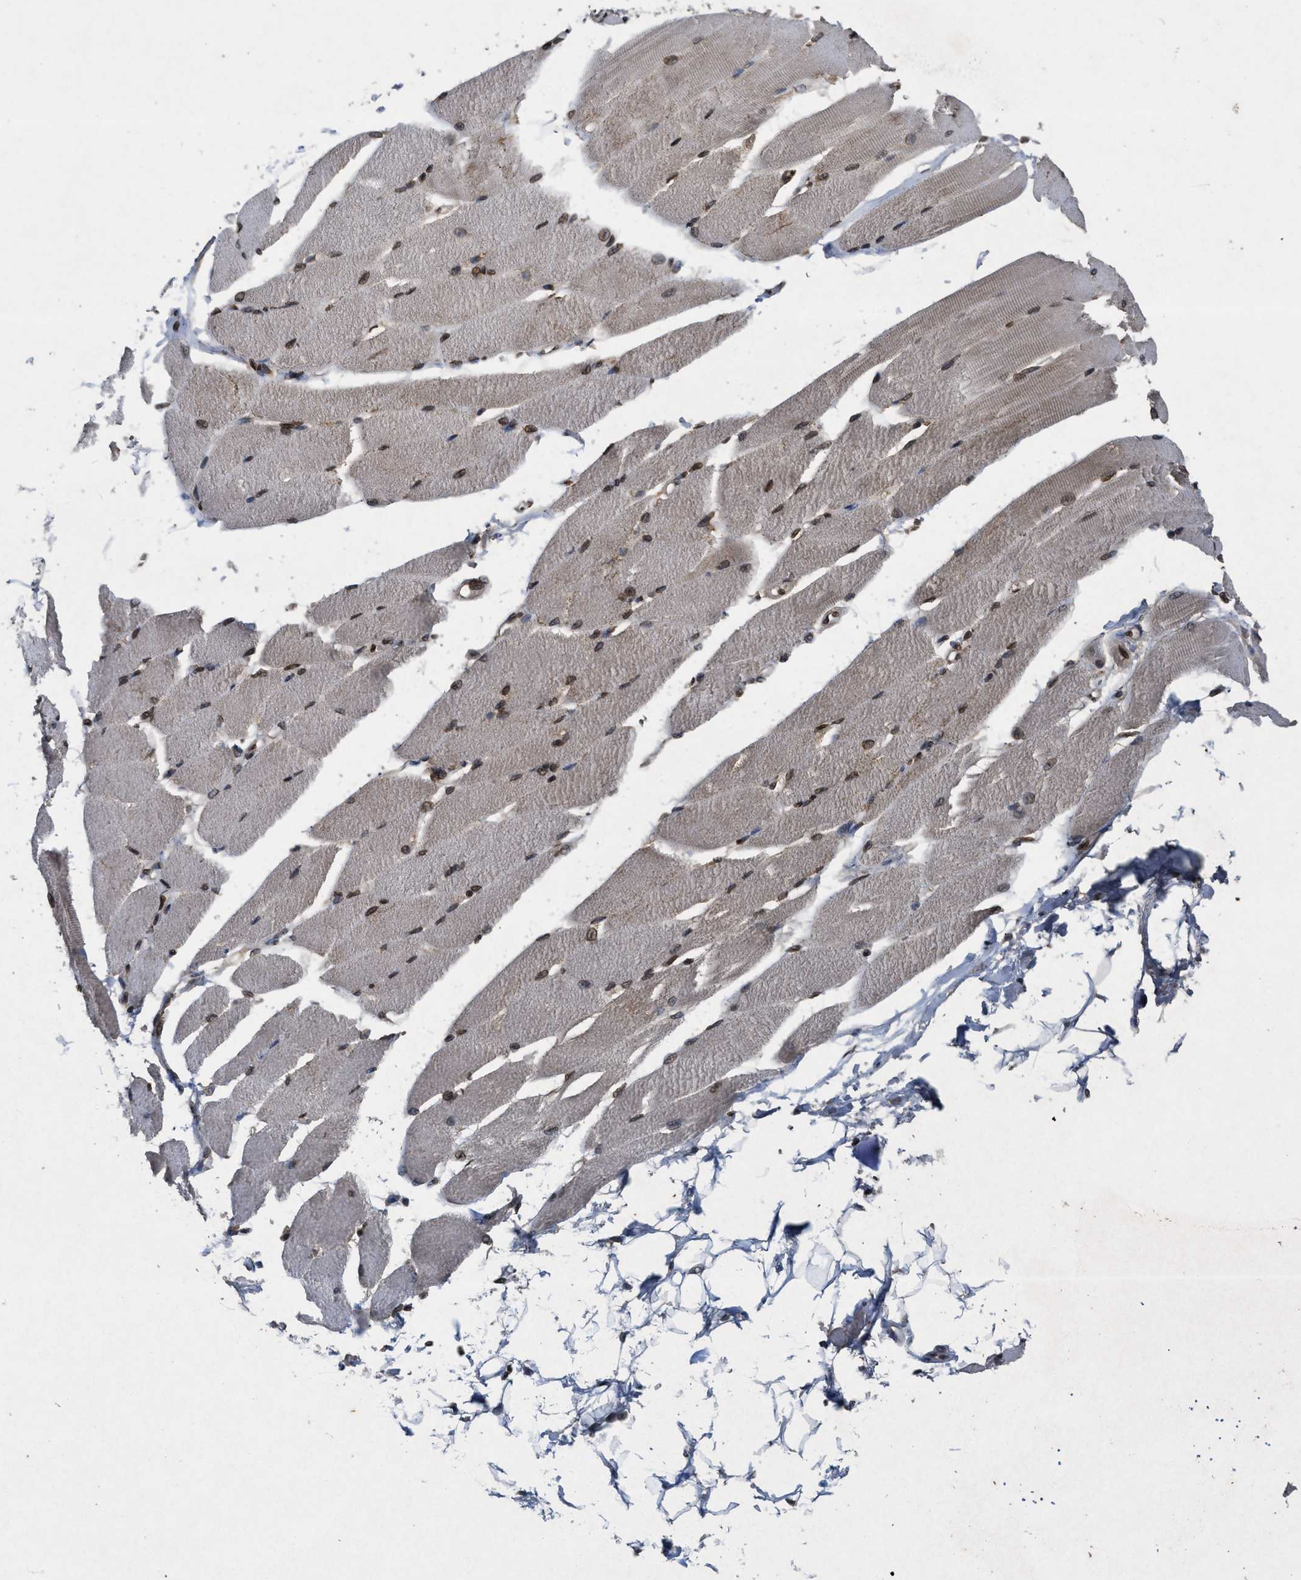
{"staining": {"intensity": "moderate", "quantity": ">75%", "location": "cytoplasmic/membranous,nuclear"}, "tissue": "skeletal muscle", "cell_type": "Myocytes", "image_type": "normal", "snomed": [{"axis": "morphology", "description": "Normal tissue, NOS"}, {"axis": "topography", "description": "Skeletal muscle"}, {"axis": "topography", "description": "Peripheral nerve tissue"}], "caption": "The immunohistochemical stain labels moderate cytoplasmic/membranous,nuclear expression in myocytes of benign skeletal muscle.", "gene": "CRY1", "patient": {"sex": "female", "age": 84}}